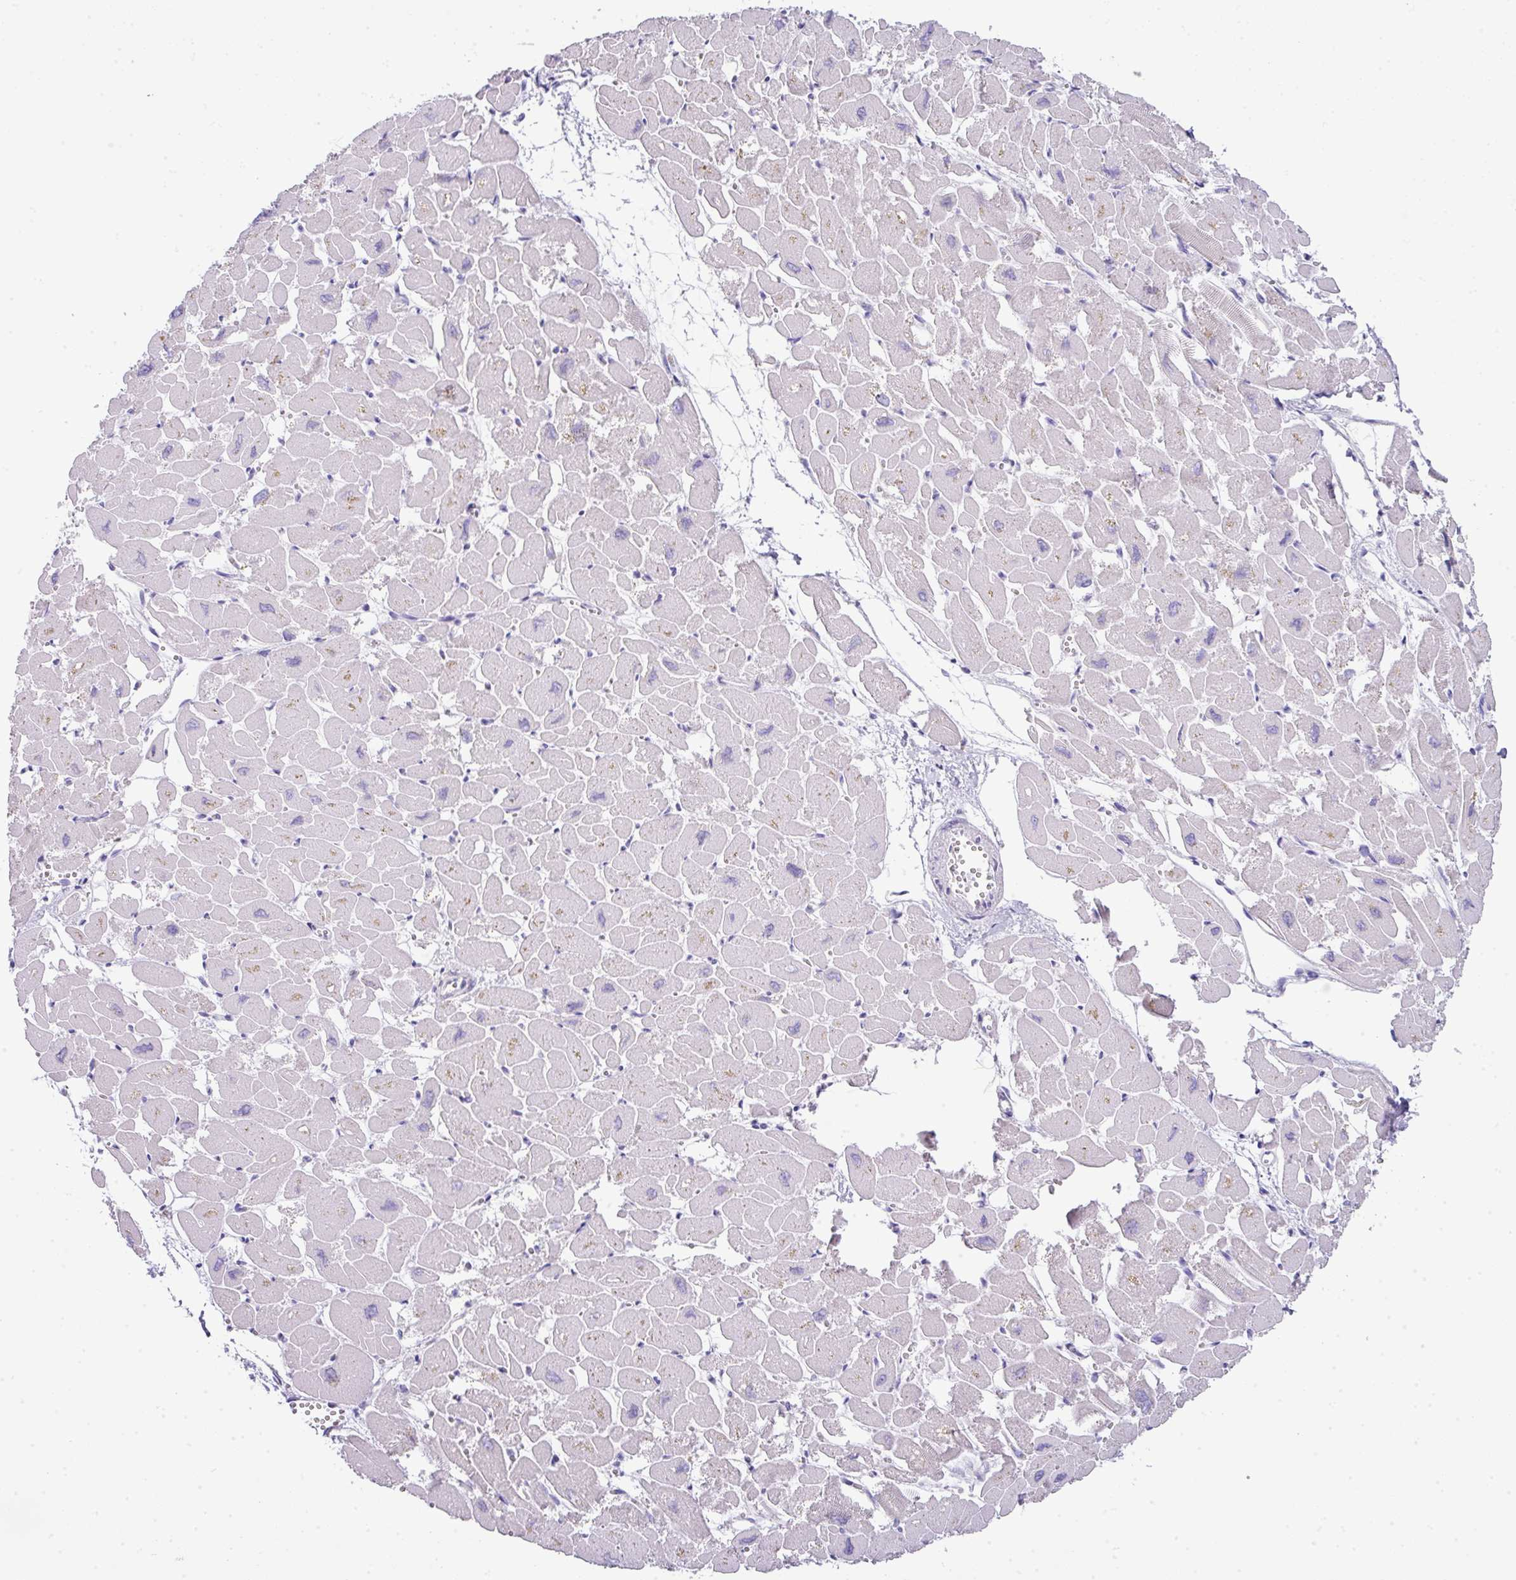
{"staining": {"intensity": "weak", "quantity": "25%-75%", "location": "nuclear"}, "tissue": "heart muscle", "cell_type": "Cardiomyocytes", "image_type": "normal", "snomed": [{"axis": "morphology", "description": "Normal tissue, NOS"}, {"axis": "topography", "description": "Heart"}], "caption": "Unremarkable heart muscle shows weak nuclear expression in approximately 25%-75% of cardiomyocytes (DAB (3,3'-diaminobenzidine) IHC with brightfield microscopy, high magnification)..", "gene": "GCG", "patient": {"sex": "male", "age": 54}}